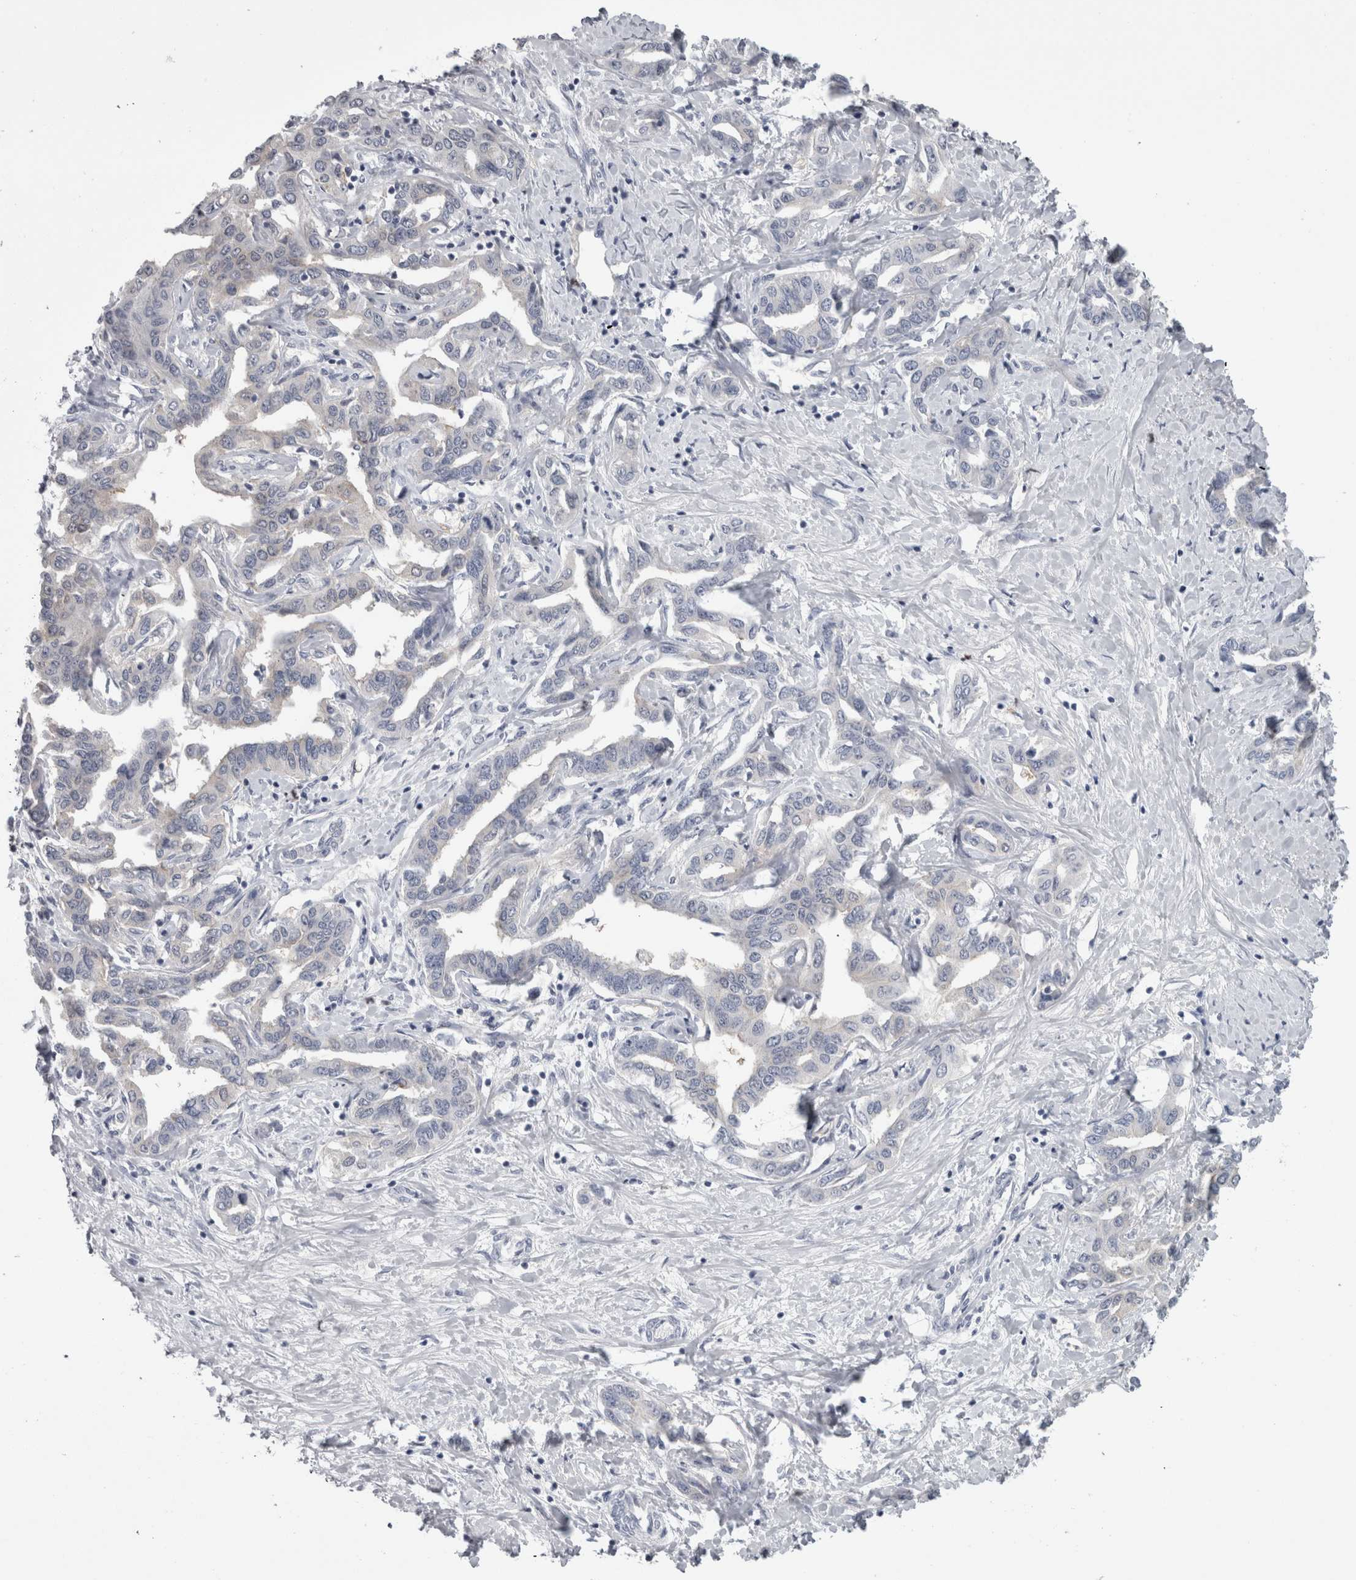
{"staining": {"intensity": "negative", "quantity": "none", "location": "none"}, "tissue": "liver cancer", "cell_type": "Tumor cells", "image_type": "cancer", "snomed": [{"axis": "morphology", "description": "Cholangiocarcinoma"}, {"axis": "topography", "description": "Liver"}], "caption": "Protein analysis of liver cancer (cholangiocarcinoma) demonstrates no significant expression in tumor cells. The staining is performed using DAB (3,3'-diaminobenzidine) brown chromogen with nuclei counter-stained in using hematoxylin.", "gene": "TCAP", "patient": {"sex": "male", "age": 59}}